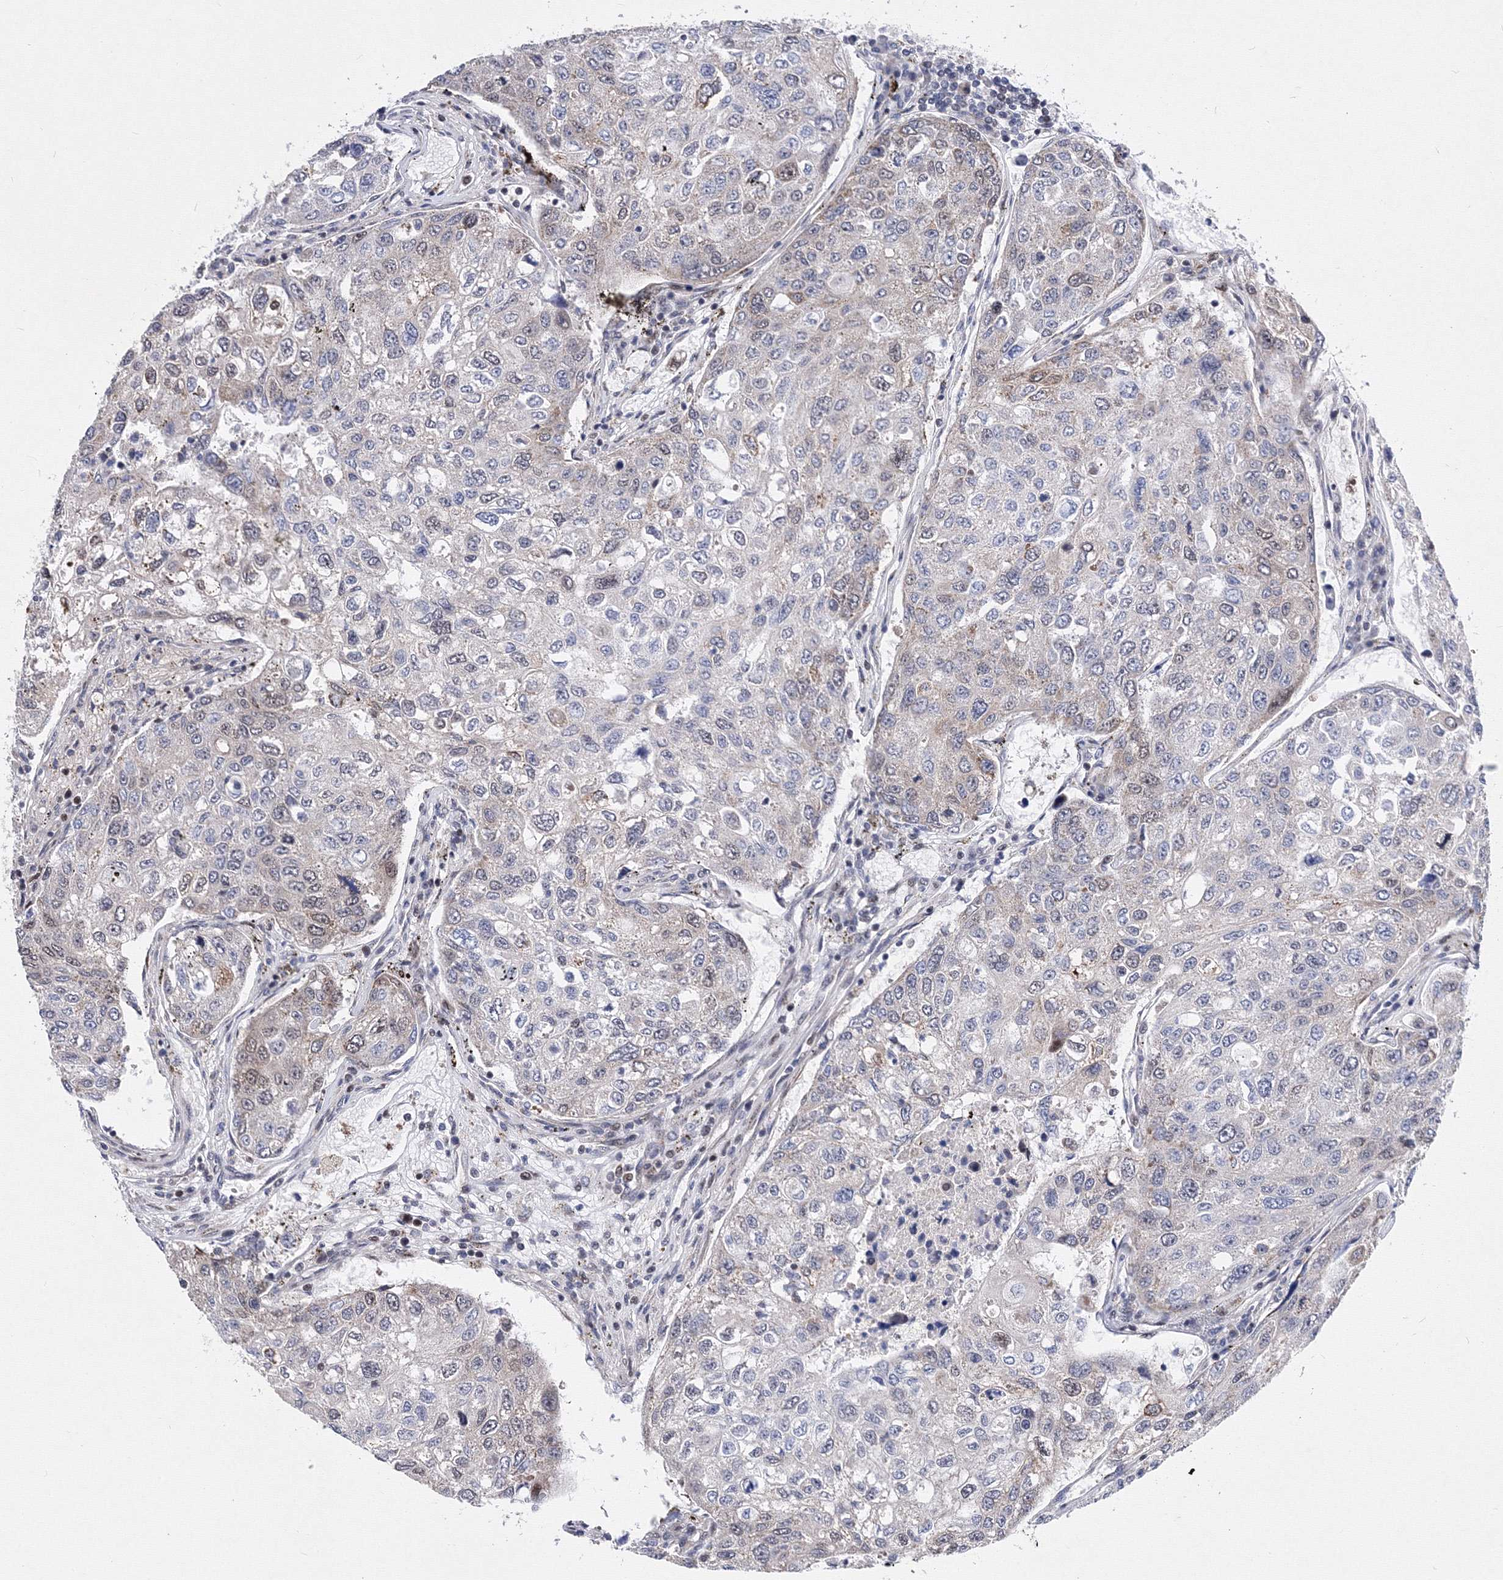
{"staining": {"intensity": "weak", "quantity": "<25%", "location": "nuclear"}, "tissue": "urothelial cancer", "cell_type": "Tumor cells", "image_type": "cancer", "snomed": [{"axis": "morphology", "description": "Urothelial carcinoma, High grade"}, {"axis": "topography", "description": "Lymph node"}, {"axis": "topography", "description": "Urinary bladder"}], "caption": "The histopathology image reveals no significant staining in tumor cells of urothelial cancer. (DAB (3,3'-diaminobenzidine) immunohistochemistry, high magnification).", "gene": "GPN1", "patient": {"sex": "male", "age": 51}}